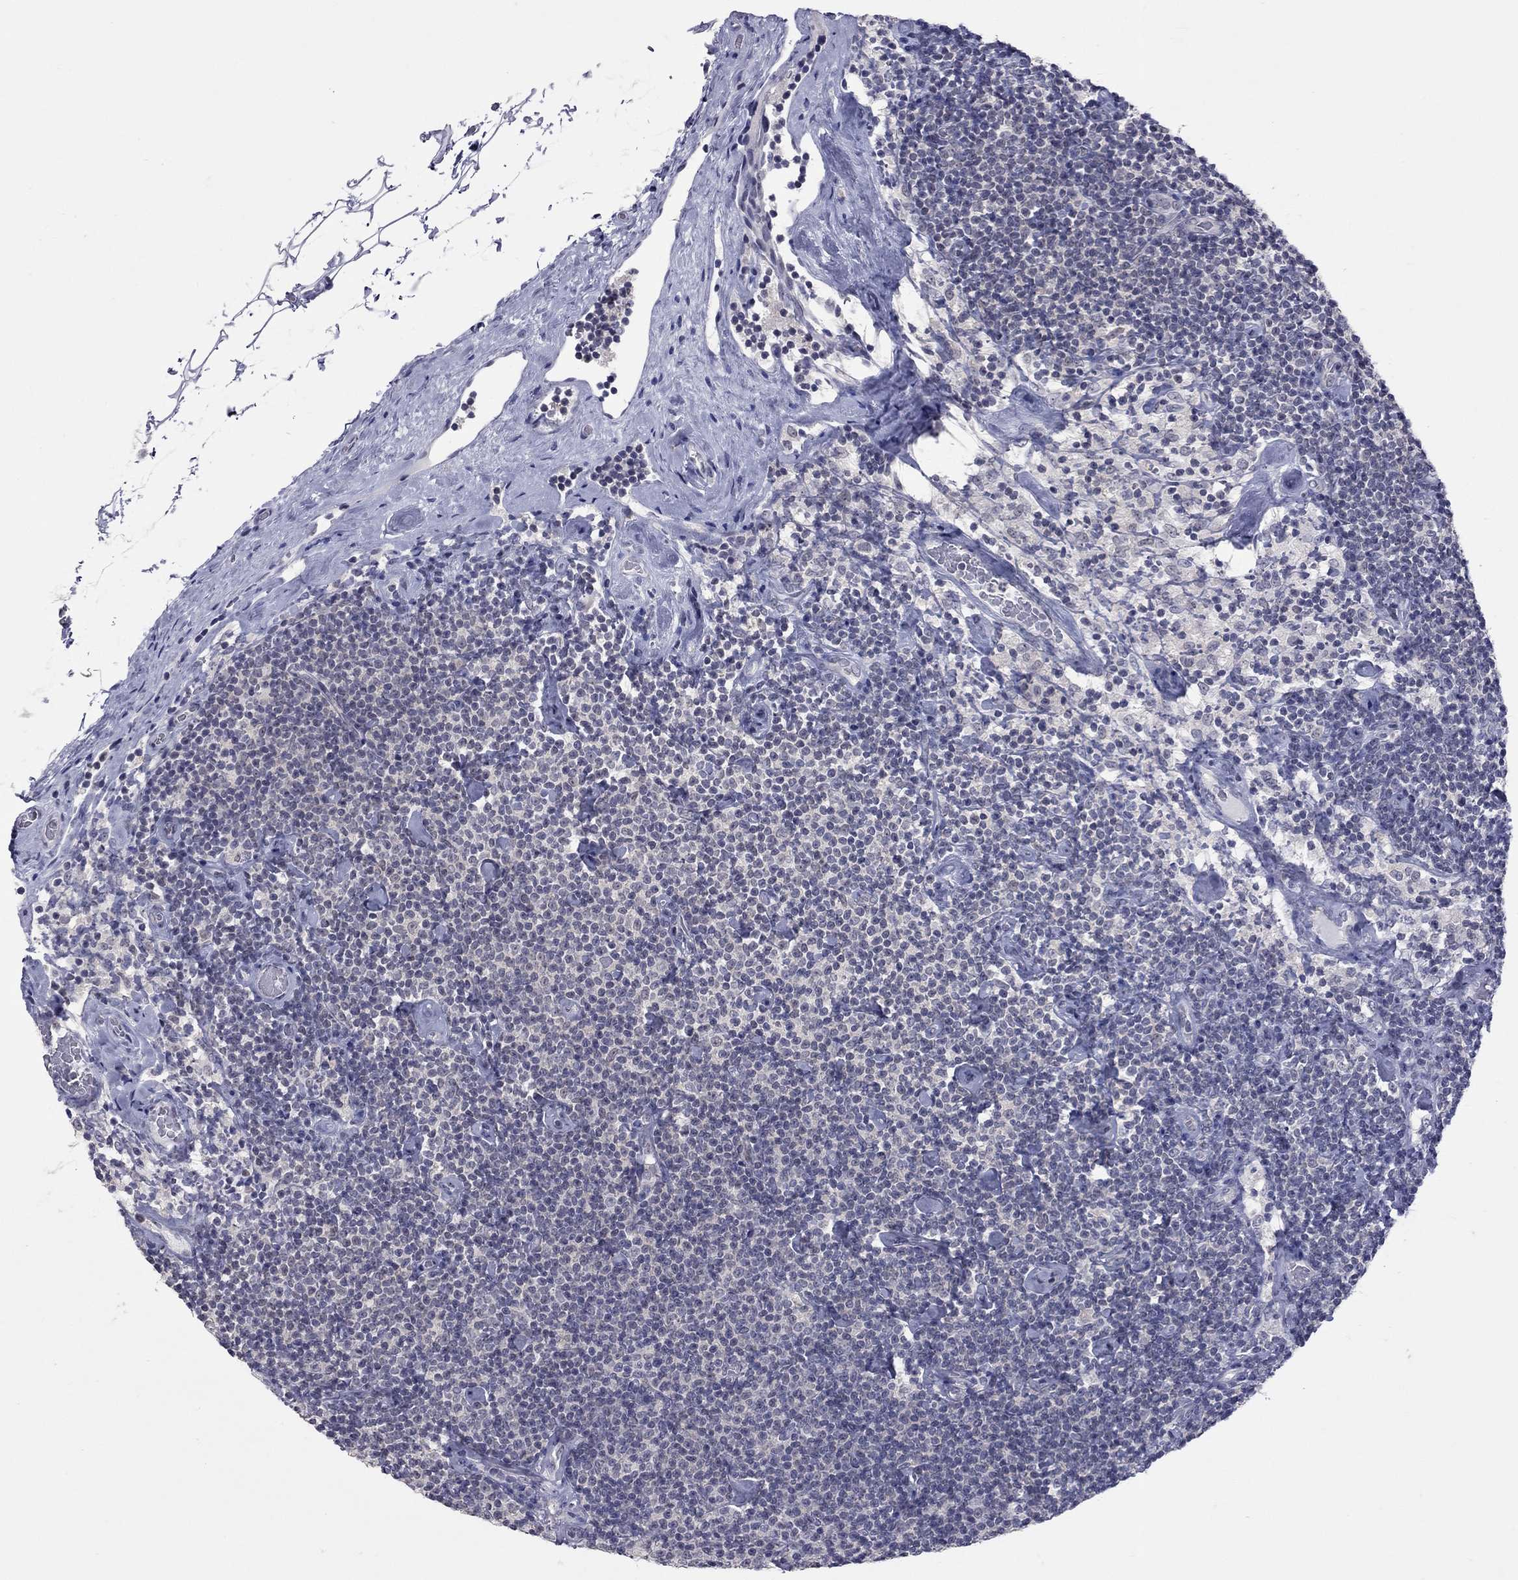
{"staining": {"intensity": "negative", "quantity": "none", "location": "none"}, "tissue": "lymphoma", "cell_type": "Tumor cells", "image_type": "cancer", "snomed": [{"axis": "morphology", "description": "Malignant lymphoma, non-Hodgkin's type, Low grade"}, {"axis": "topography", "description": "Lymph node"}], "caption": "Lymphoma was stained to show a protein in brown. There is no significant positivity in tumor cells.", "gene": "SHOC2", "patient": {"sex": "male", "age": 81}}